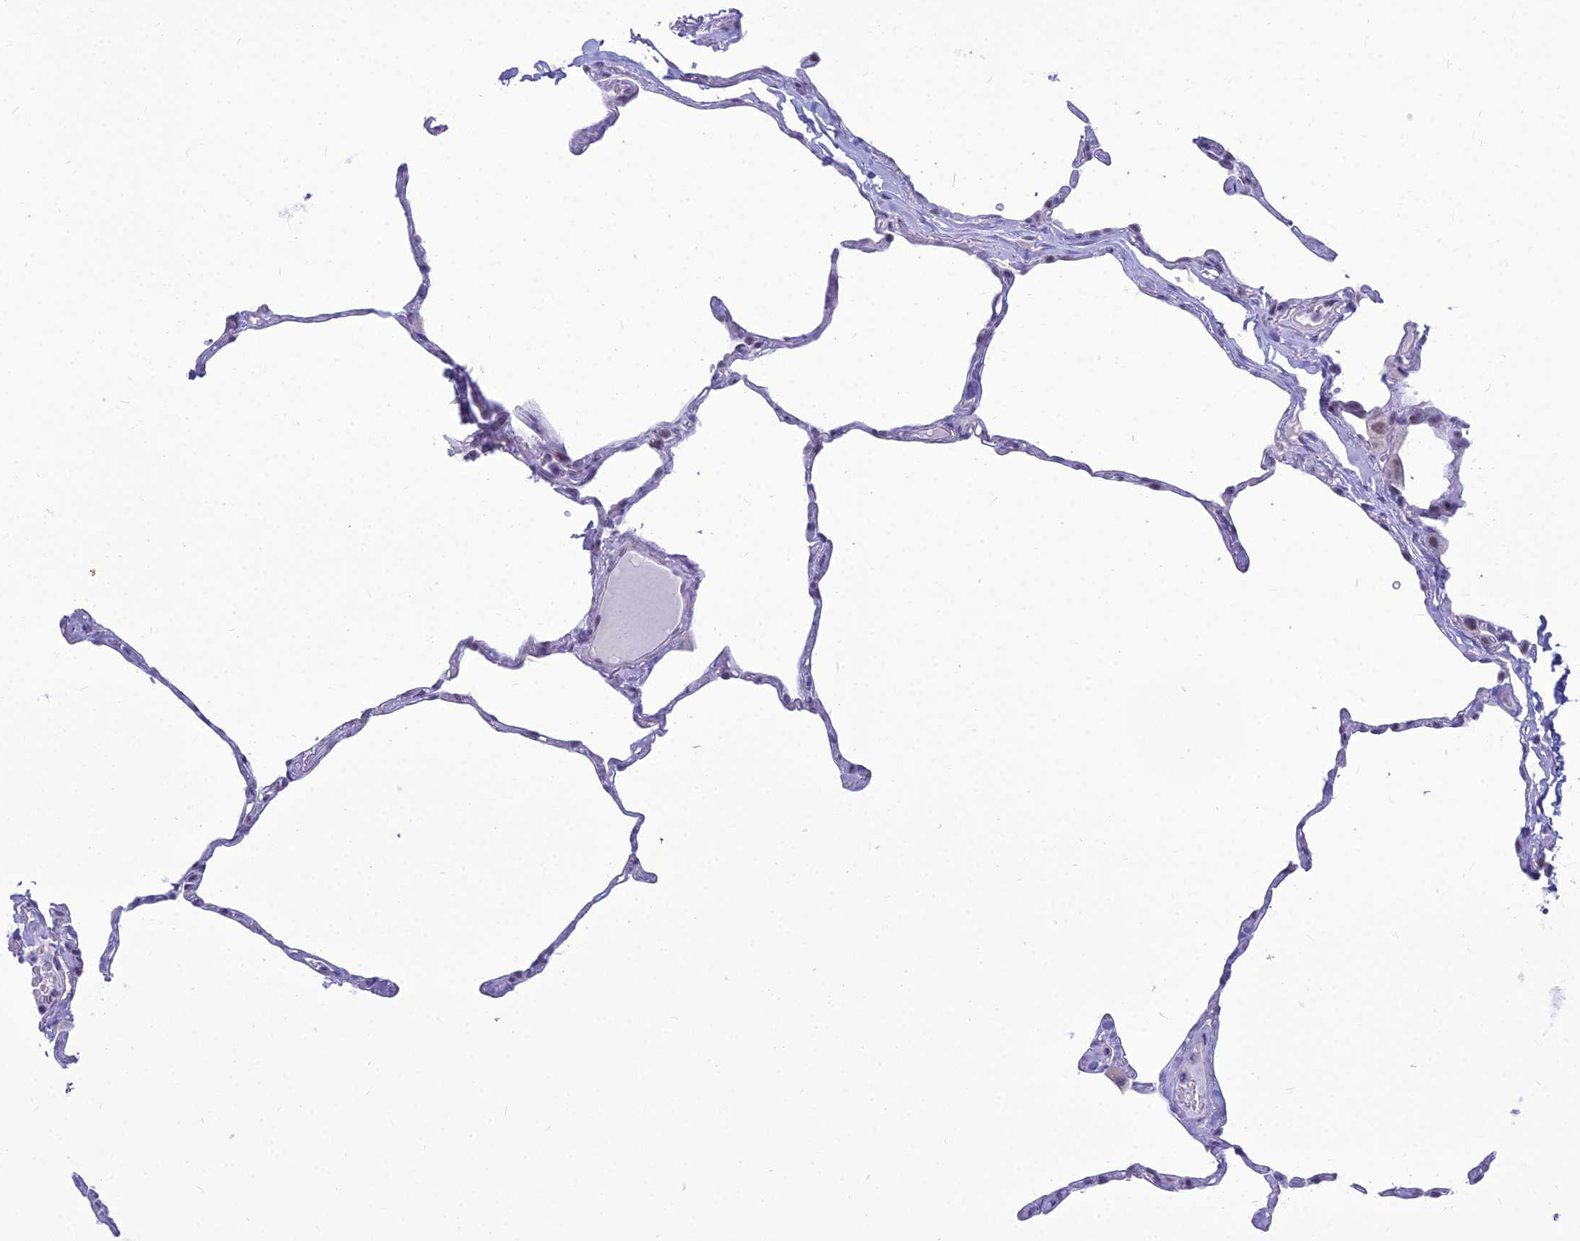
{"staining": {"intensity": "negative", "quantity": "none", "location": "none"}, "tissue": "lung", "cell_type": "Alveolar cells", "image_type": "normal", "snomed": [{"axis": "morphology", "description": "Normal tissue, NOS"}, {"axis": "topography", "description": "Lung"}], "caption": "Immunohistochemistry (IHC) of normal human lung exhibits no positivity in alveolar cells.", "gene": "DHX40", "patient": {"sex": "male", "age": 65}}